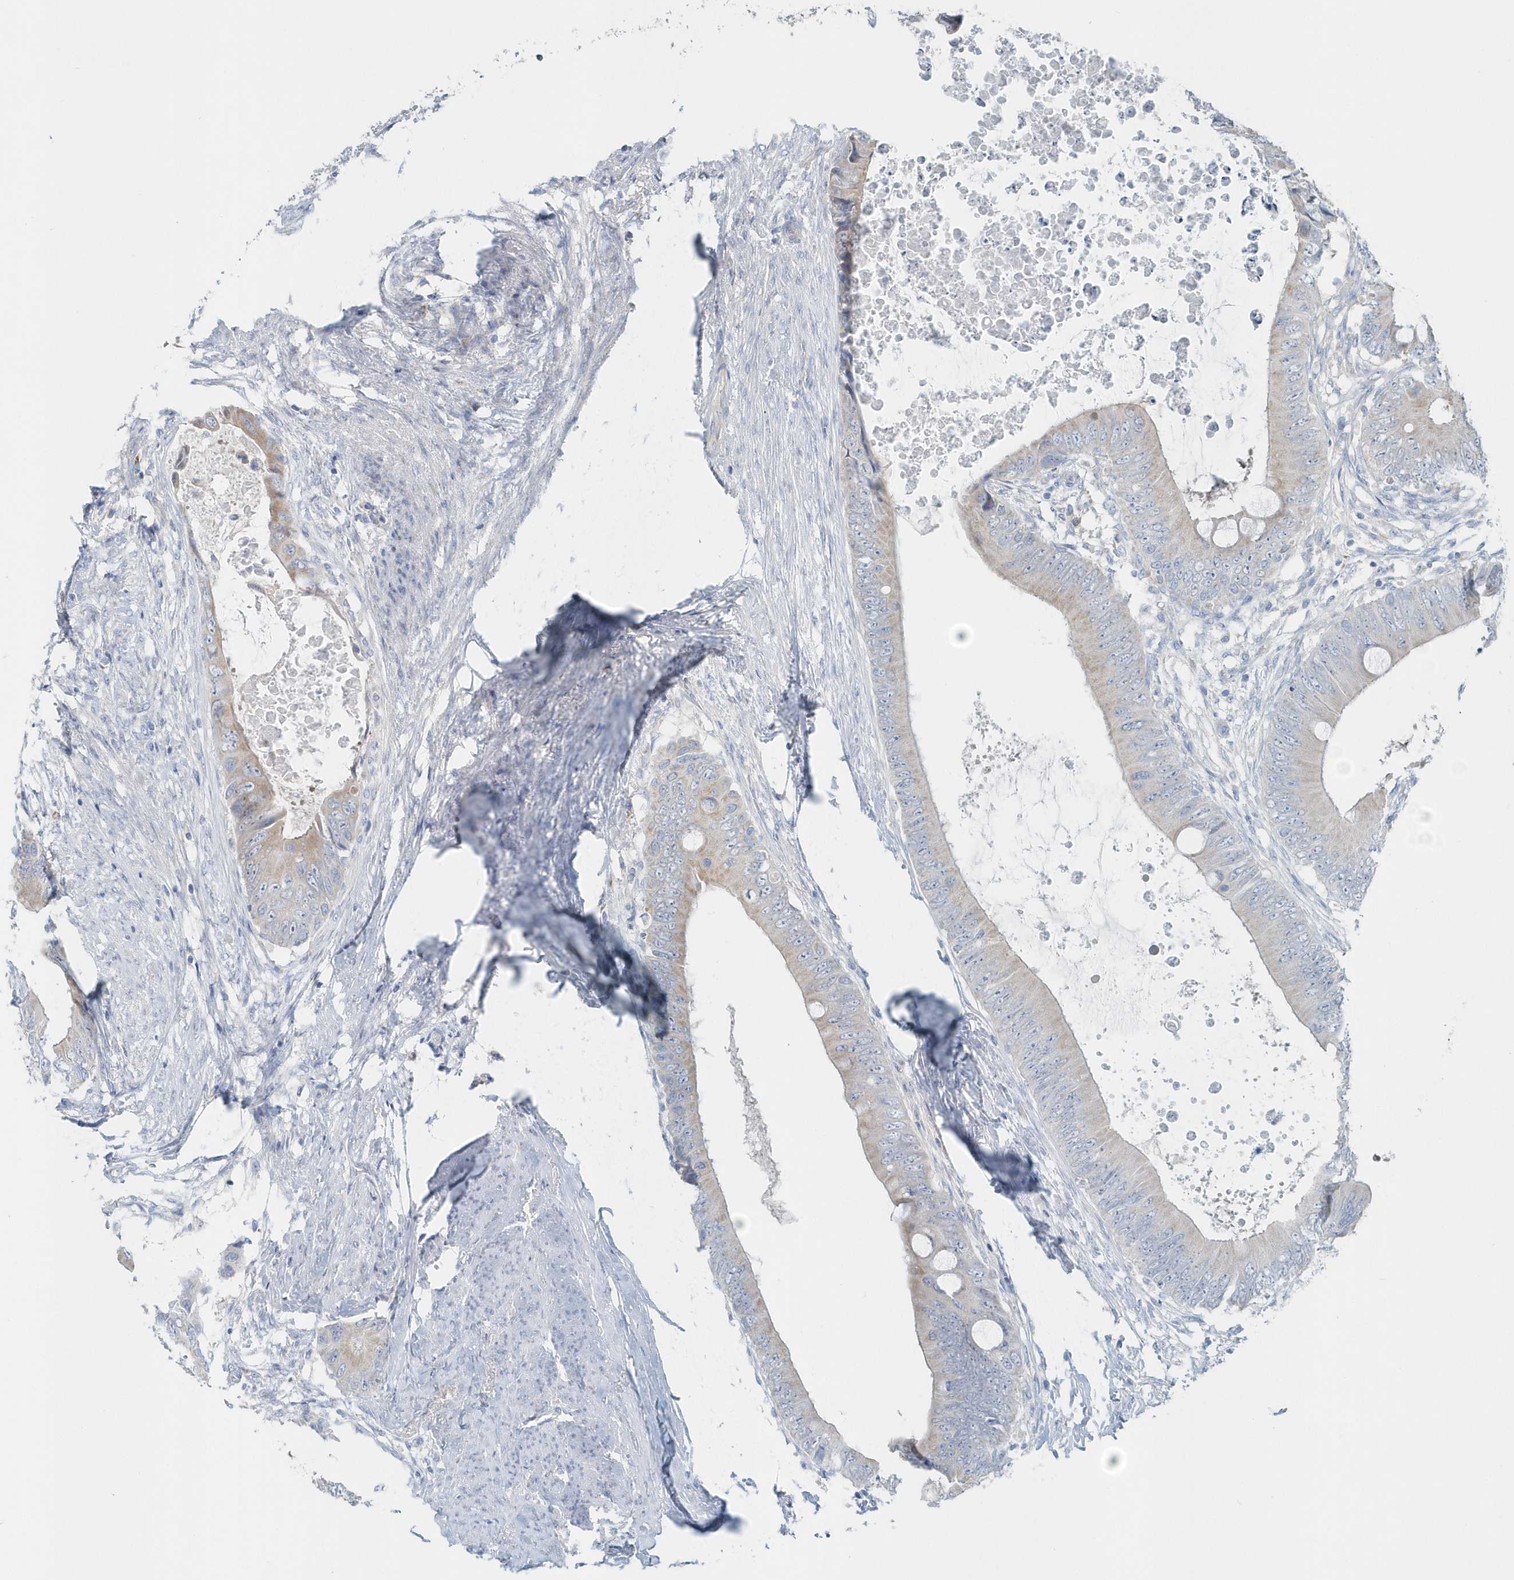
{"staining": {"intensity": "weak", "quantity": "25%-75%", "location": "cytoplasmic/membranous"}, "tissue": "colorectal cancer", "cell_type": "Tumor cells", "image_type": "cancer", "snomed": [{"axis": "morphology", "description": "Normal tissue, NOS"}, {"axis": "morphology", "description": "Adenocarcinoma, NOS"}, {"axis": "topography", "description": "Rectum"}, {"axis": "topography", "description": "Peripheral nerve tissue"}], "caption": "Adenocarcinoma (colorectal) stained with a brown dye reveals weak cytoplasmic/membranous positive positivity in about 25%-75% of tumor cells.", "gene": "MMUT", "patient": {"sex": "female", "age": 77}}